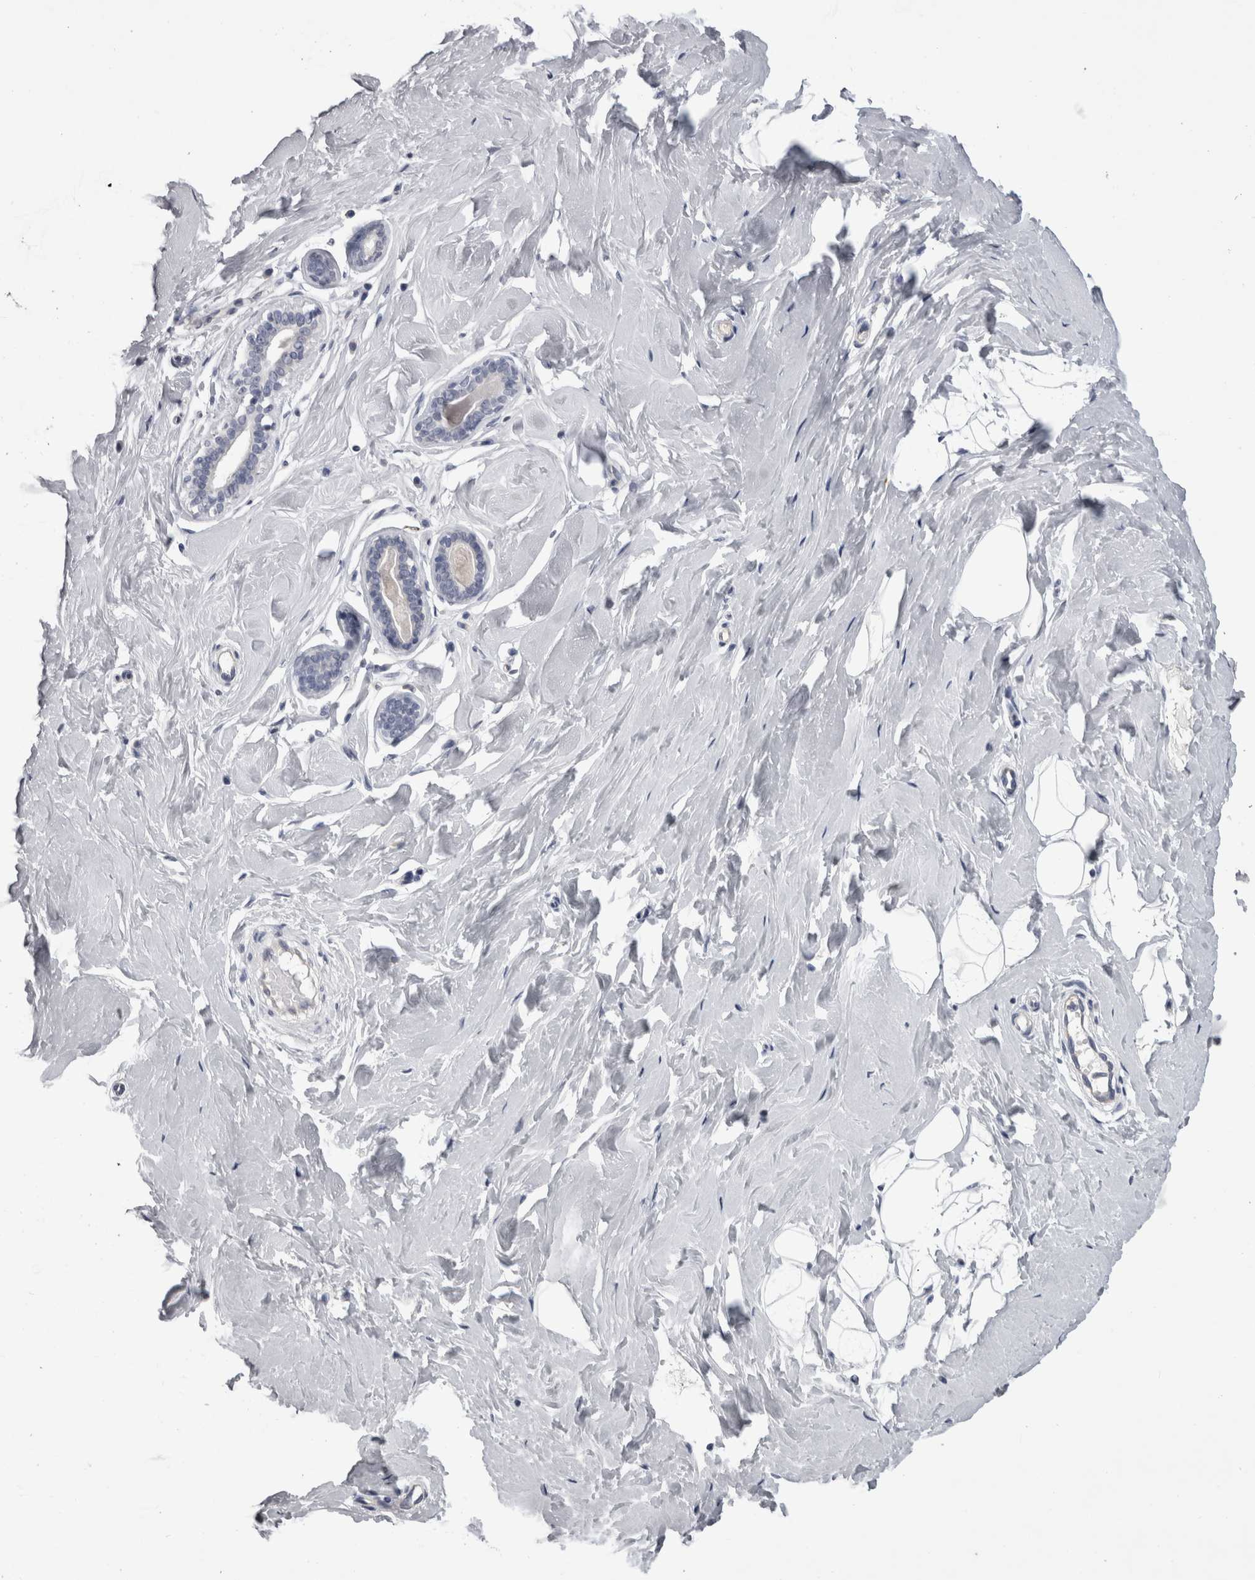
{"staining": {"intensity": "negative", "quantity": "none", "location": "none"}, "tissue": "breast", "cell_type": "Adipocytes", "image_type": "normal", "snomed": [{"axis": "morphology", "description": "Normal tissue, NOS"}, {"axis": "topography", "description": "Breast"}], "caption": "High power microscopy micrograph of an IHC micrograph of benign breast, revealing no significant staining in adipocytes. (Stains: DAB immunohistochemistry (IHC) with hematoxylin counter stain, Microscopy: brightfield microscopy at high magnification).", "gene": "AFMID", "patient": {"sex": "female", "age": 23}}